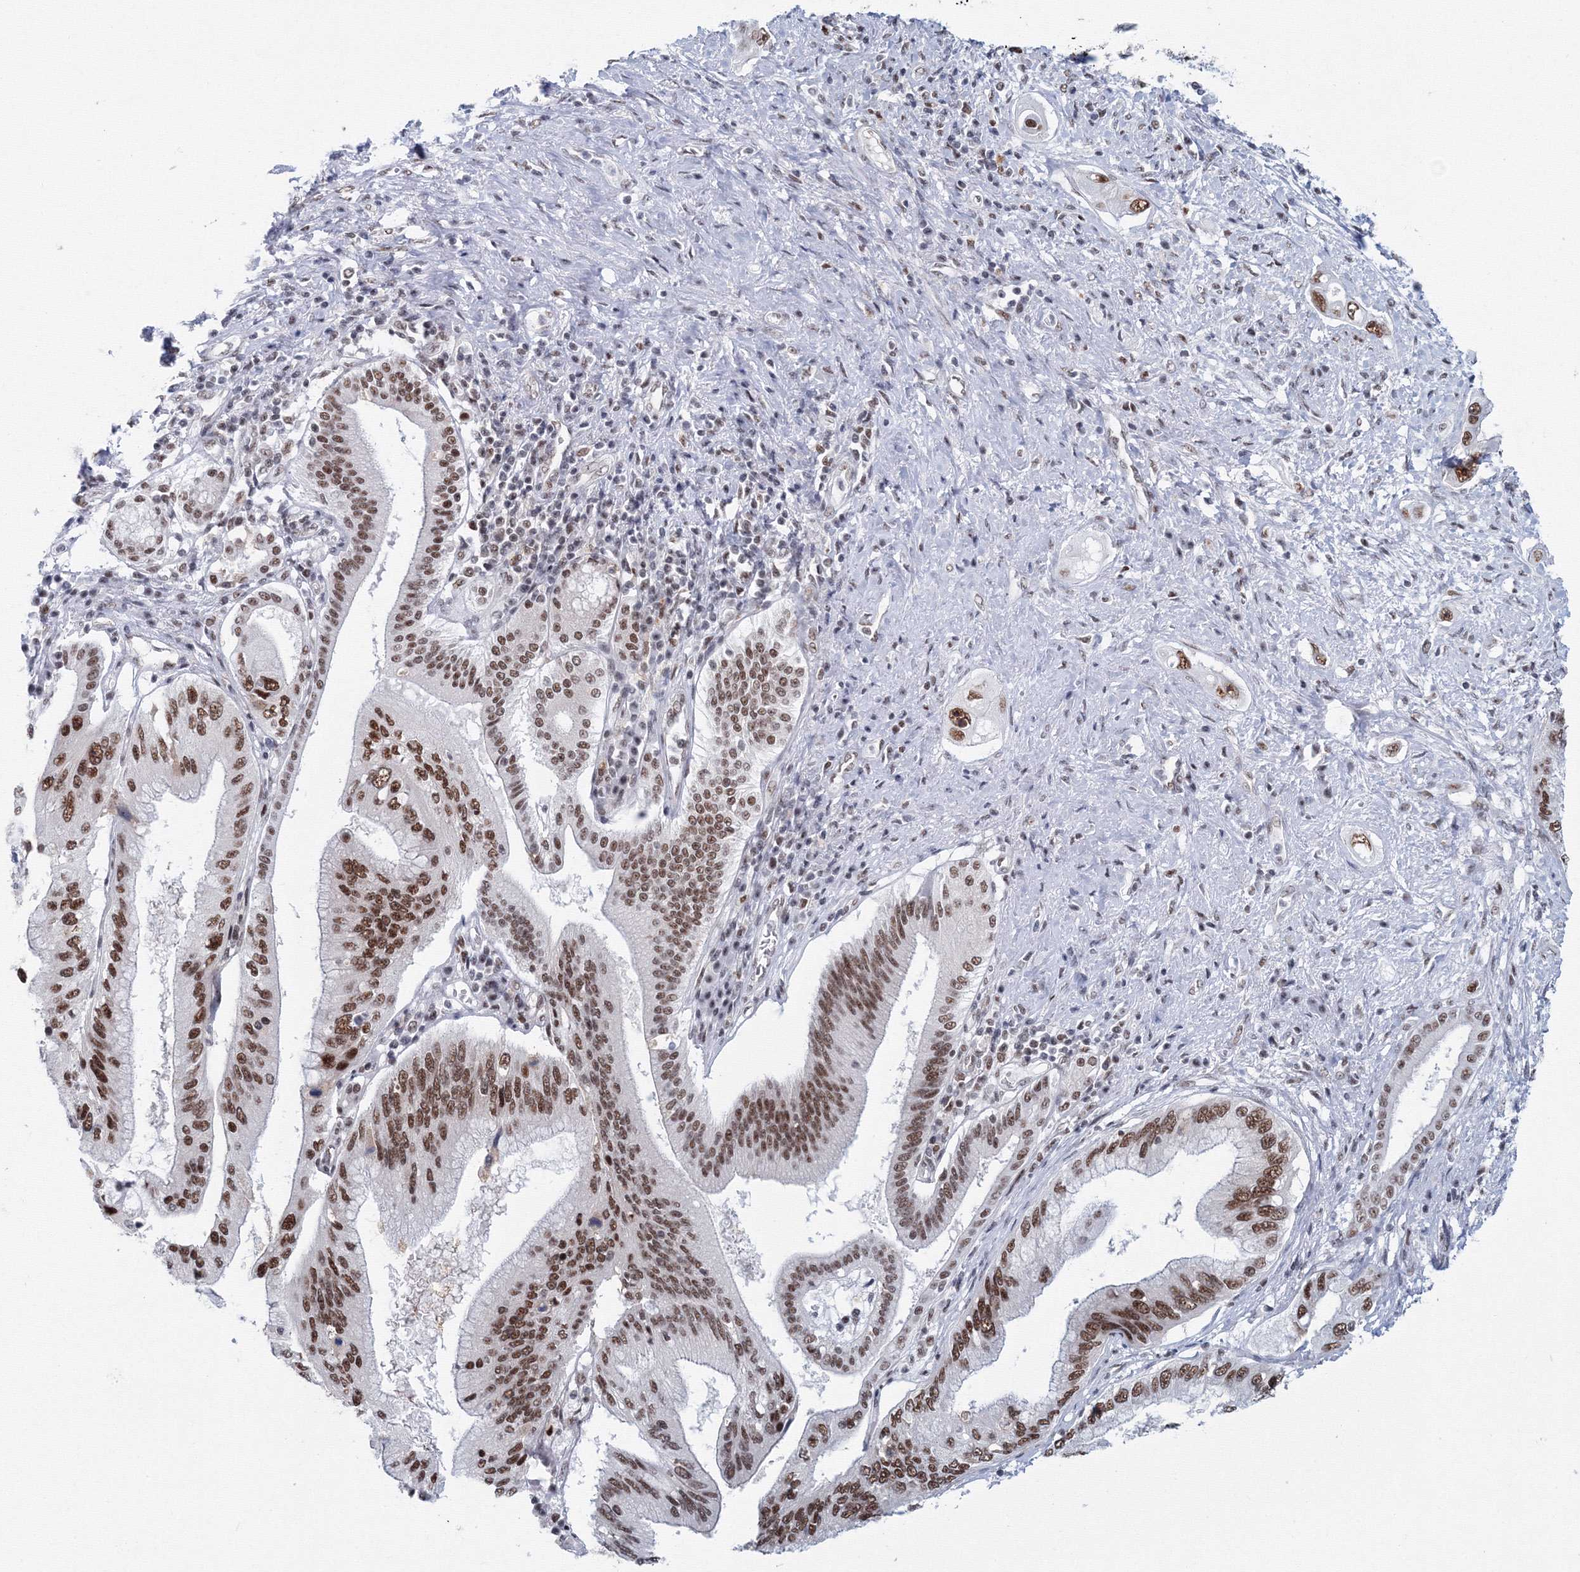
{"staining": {"intensity": "strong", "quantity": ">75%", "location": "nuclear"}, "tissue": "pancreatic cancer", "cell_type": "Tumor cells", "image_type": "cancer", "snomed": [{"axis": "morphology", "description": "Inflammation, NOS"}, {"axis": "morphology", "description": "Adenocarcinoma, NOS"}, {"axis": "topography", "description": "Pancreas"}], "caption": "A high-resolution image shows immunohistochemistry (IHC) staining of pancreatic cancer, which exhibits strong nuclear expression in about >75% of tumor cells. The protein of interest is stained brown, and the nuclei are stained in blue (DAB (3,3'-diaminobenzidine) IHC with brightfield microscopy, high magnification).", "gene": "SF3B6", "patient": {"sex": "female", "age": 56}}